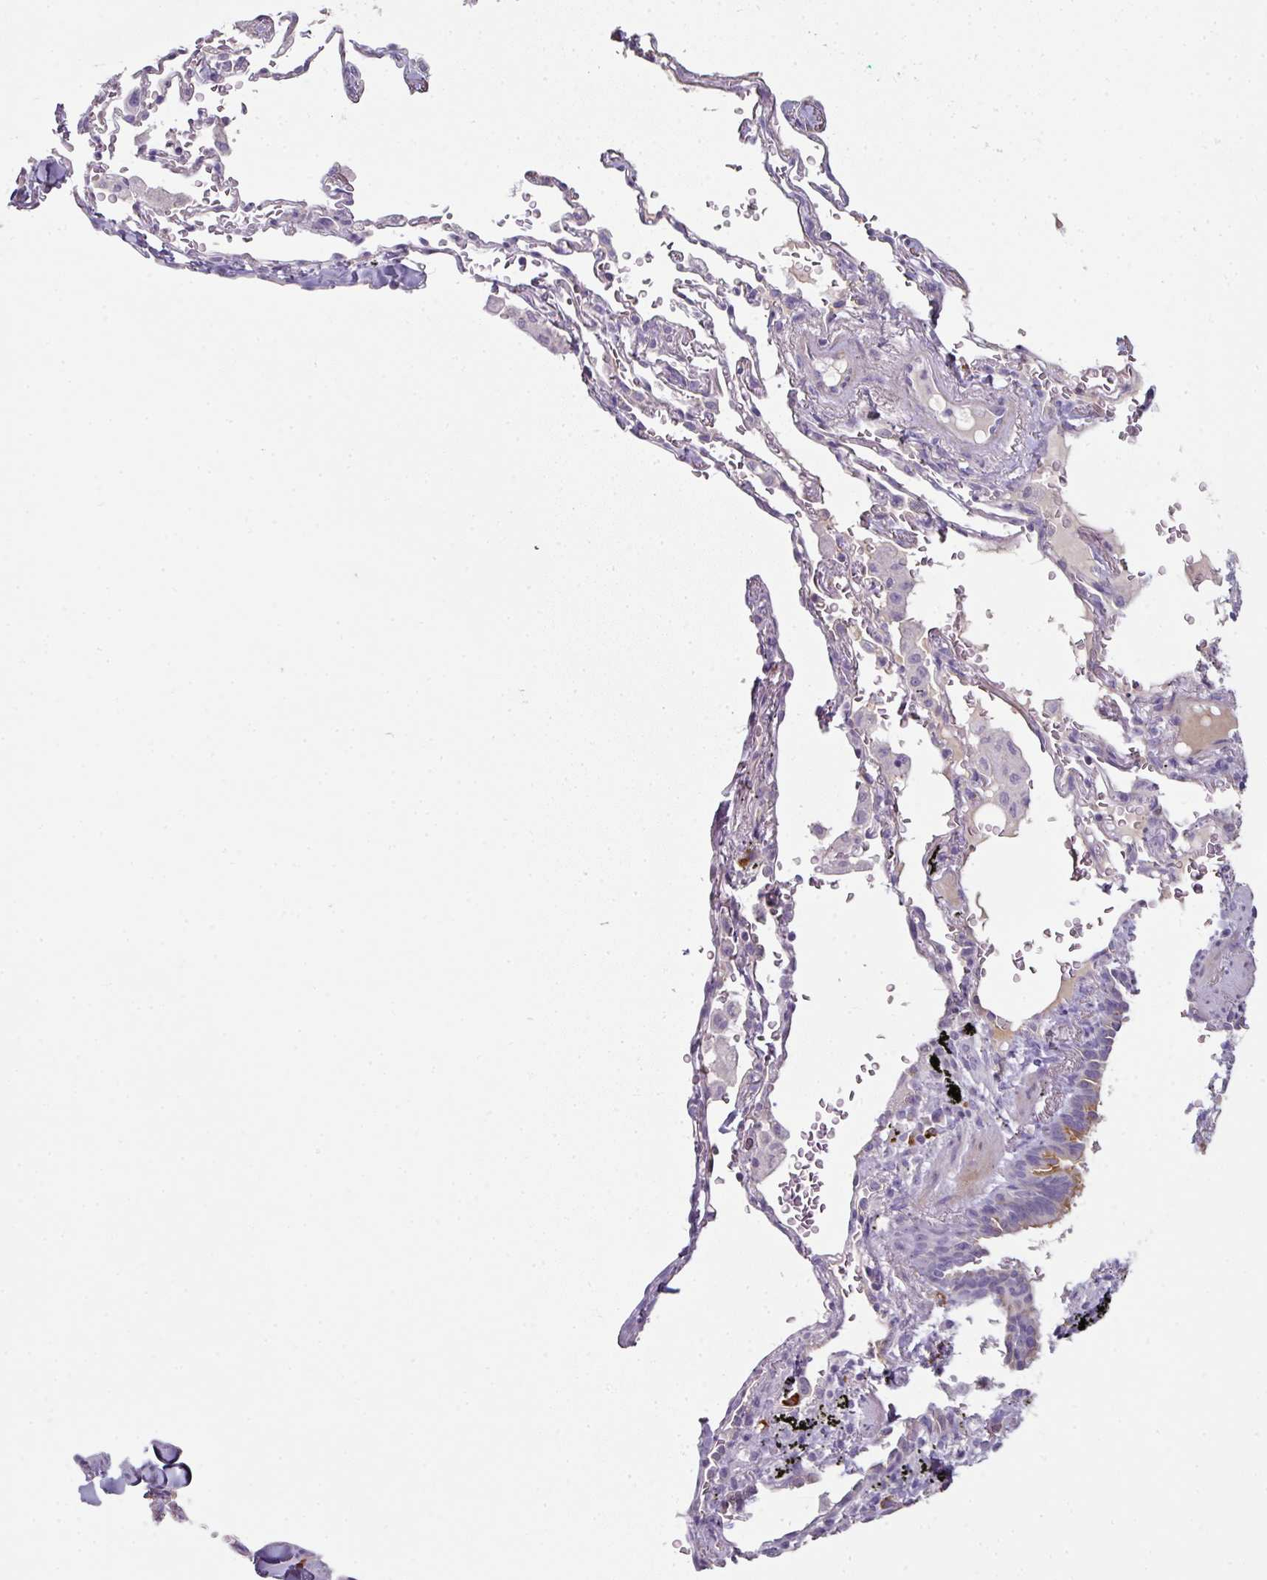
{"staining": {"intensity": "negative", "quantity": "none", "location": "none"}, "tissue": "soft tissue", "cell_type": "Chondrocytes", "image_type": "normal", "snomed": [{"axis": "morphology", "description": "Normal tissue, NOS"}, {"axis": "topography", "description": "Cartilage tissue"}, {"axis": "topography", "description": "Bronchus"}], "caption": "High power microscopy photomicrograph of an immunohistochemistry (IHC) histopathology image of benign soft tissue, revealing no significant expression in chondrocytes.", "gene": "FHAD1", "patient": {"sex": "female", "age": 72}}